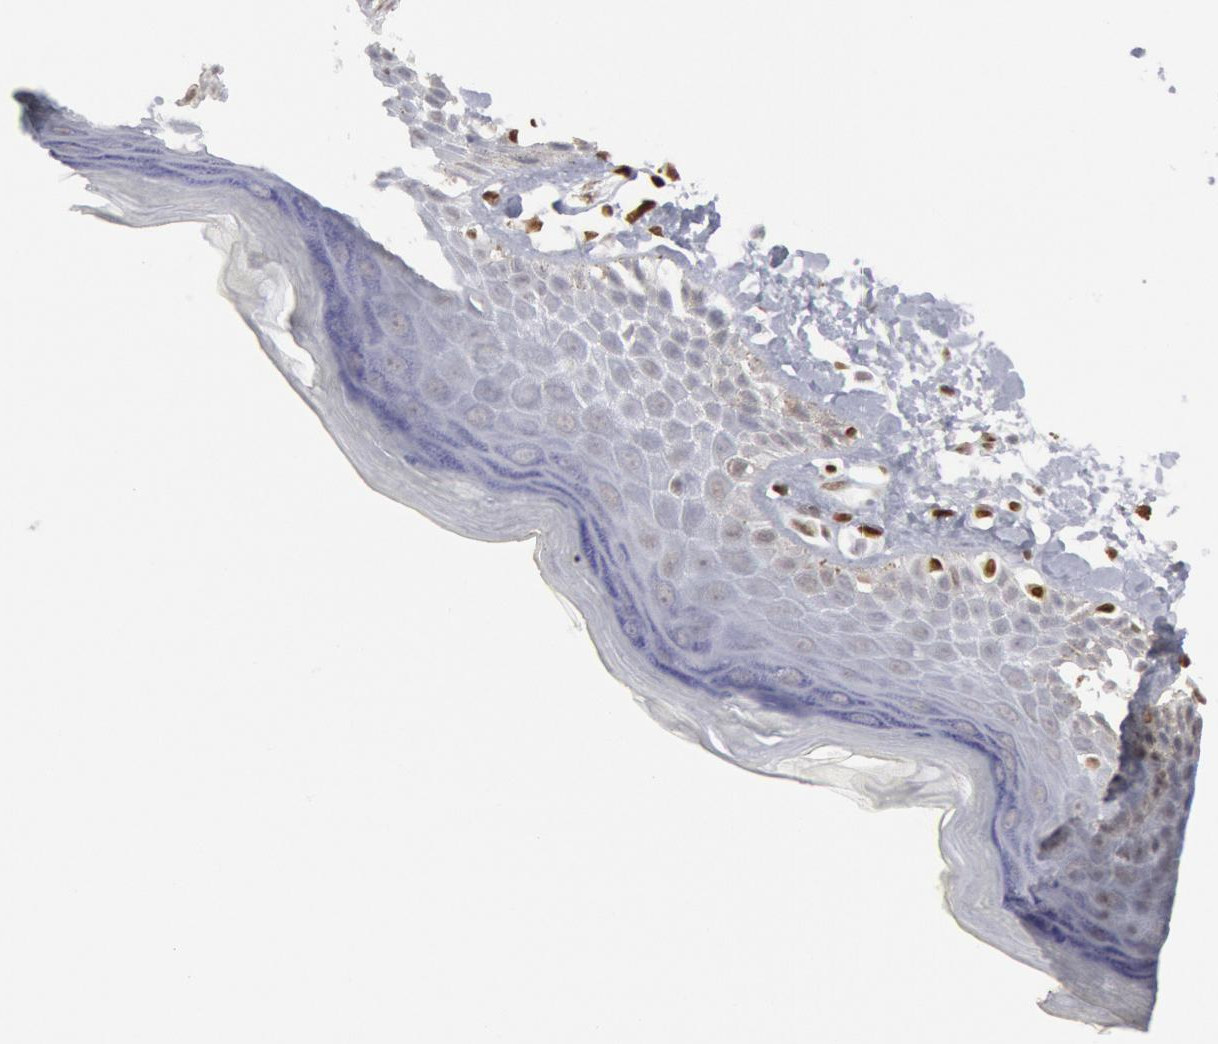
{"staining": {"intensity": "moderate", "quantity": "<25%", "location": "nuclear"}, "tissue": "skin", "cell_type": "Epidermal cells", "image_type": "normal", "snomed": [{"axis": "morphology", "description": "Normal tissue, NOS"}, {"axis": "topography", "description": "Anal"}], "caption": "A histopathology image showing moderate nuclear expression in approximately <25% of epidermal cells in benign skin, as visualized by brown immunohistochemical staining.", "gene": "MECP2", "patient": {"sex": "female", "age": 78}}